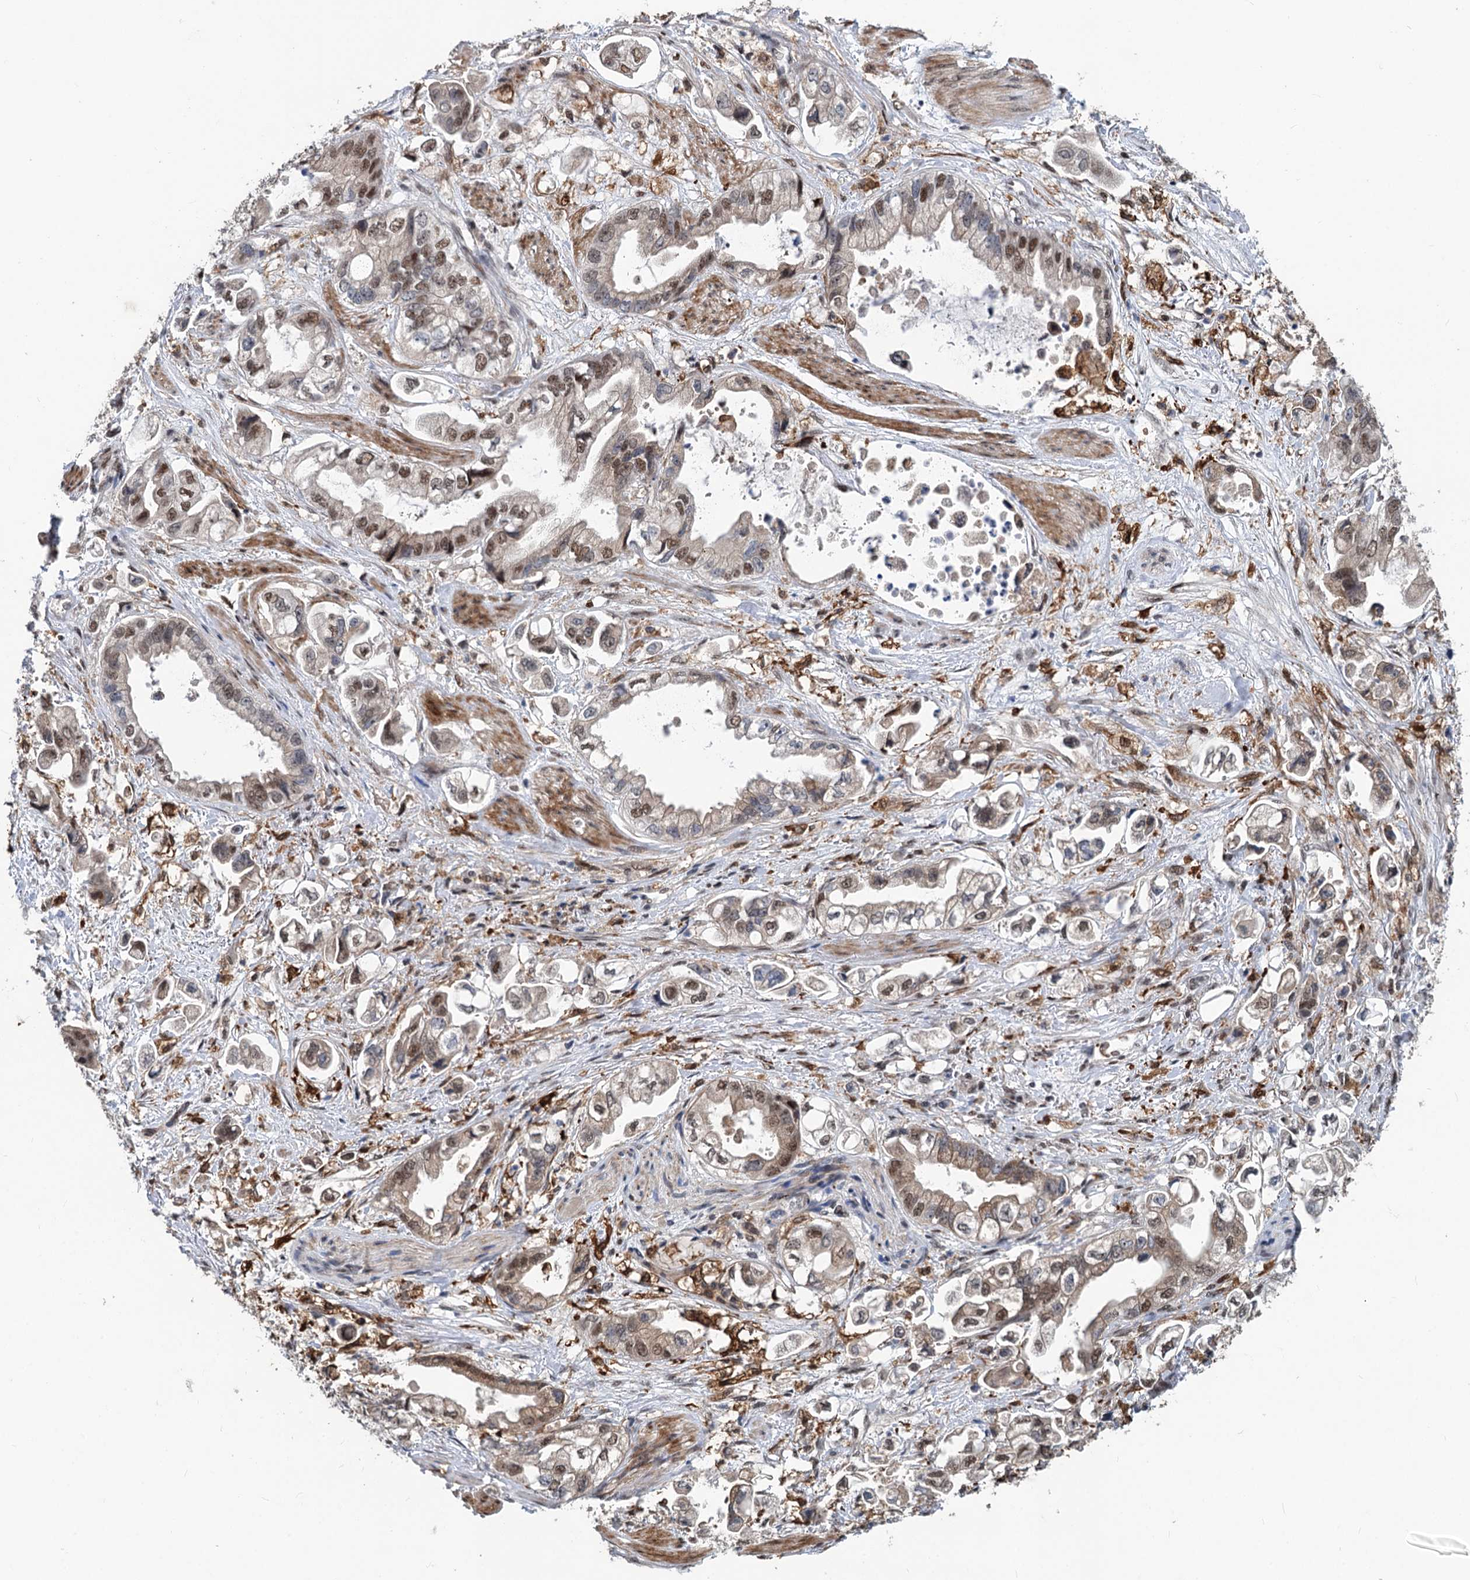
{"staining": {"intensity": "moderate", "quantity": "25%-75%", "location": "nuclear"}, "tissue": "stomach cancer", "cell_type": "Tumor cells", "image_type": "cancer", "snomed": [{"axis": "morphology", "description": "Adenocarcinoma, NOS"}, {"axis": "topography", "description": "Stomach"}], "caption": "A photomicrograph of stomach cancer (adenocarcinoma) stained for a protein demonstrates moderate nuclear brown staining in tumor cells. The staining was performed using DAB to visualize the protein expression in brown, while the nuclei were stained in blue with hematoxylin (Magnification: 20x).", "gene": "PHF8", "patient": {"sex": "male", "age": 62}}